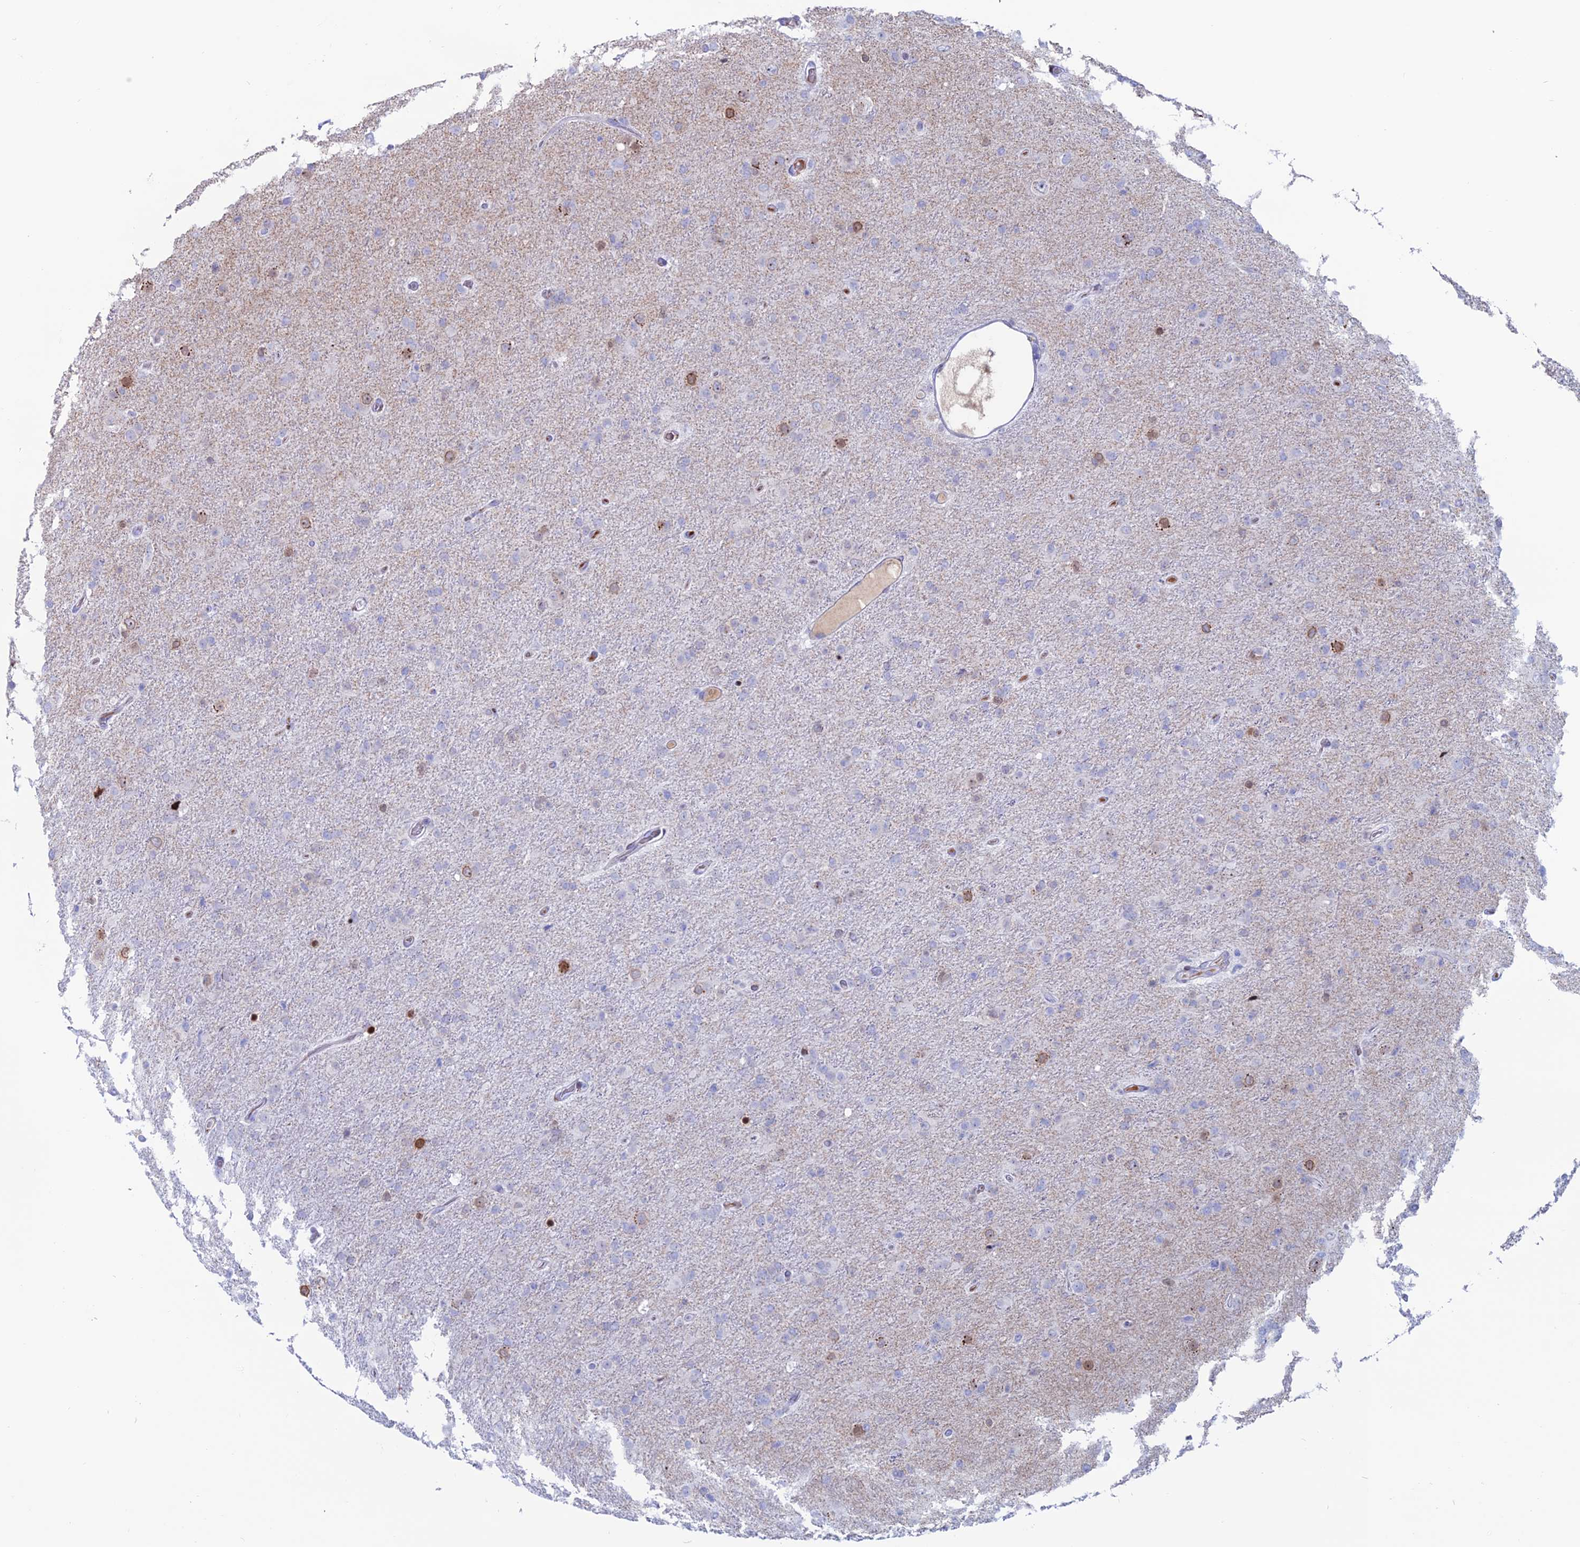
{"staining": {"intensity": "negative", "quantity": "none", "location": "none"}, "tissue": "glioma", "cell_type": "Tumor cells", "image_type": "cancer", "snomed": [{"axis": "morphology", "description": "Glioma, malignant, Low grade"}, {"axis": "topography", "description": "Brain"}], "caption": "High power microscopy micrograph of an IHC micrograph of glioma, revealing no significant staining in tumor cells.", "gene": "CERS6", "patient": {"sex": "male", "age": 65}}